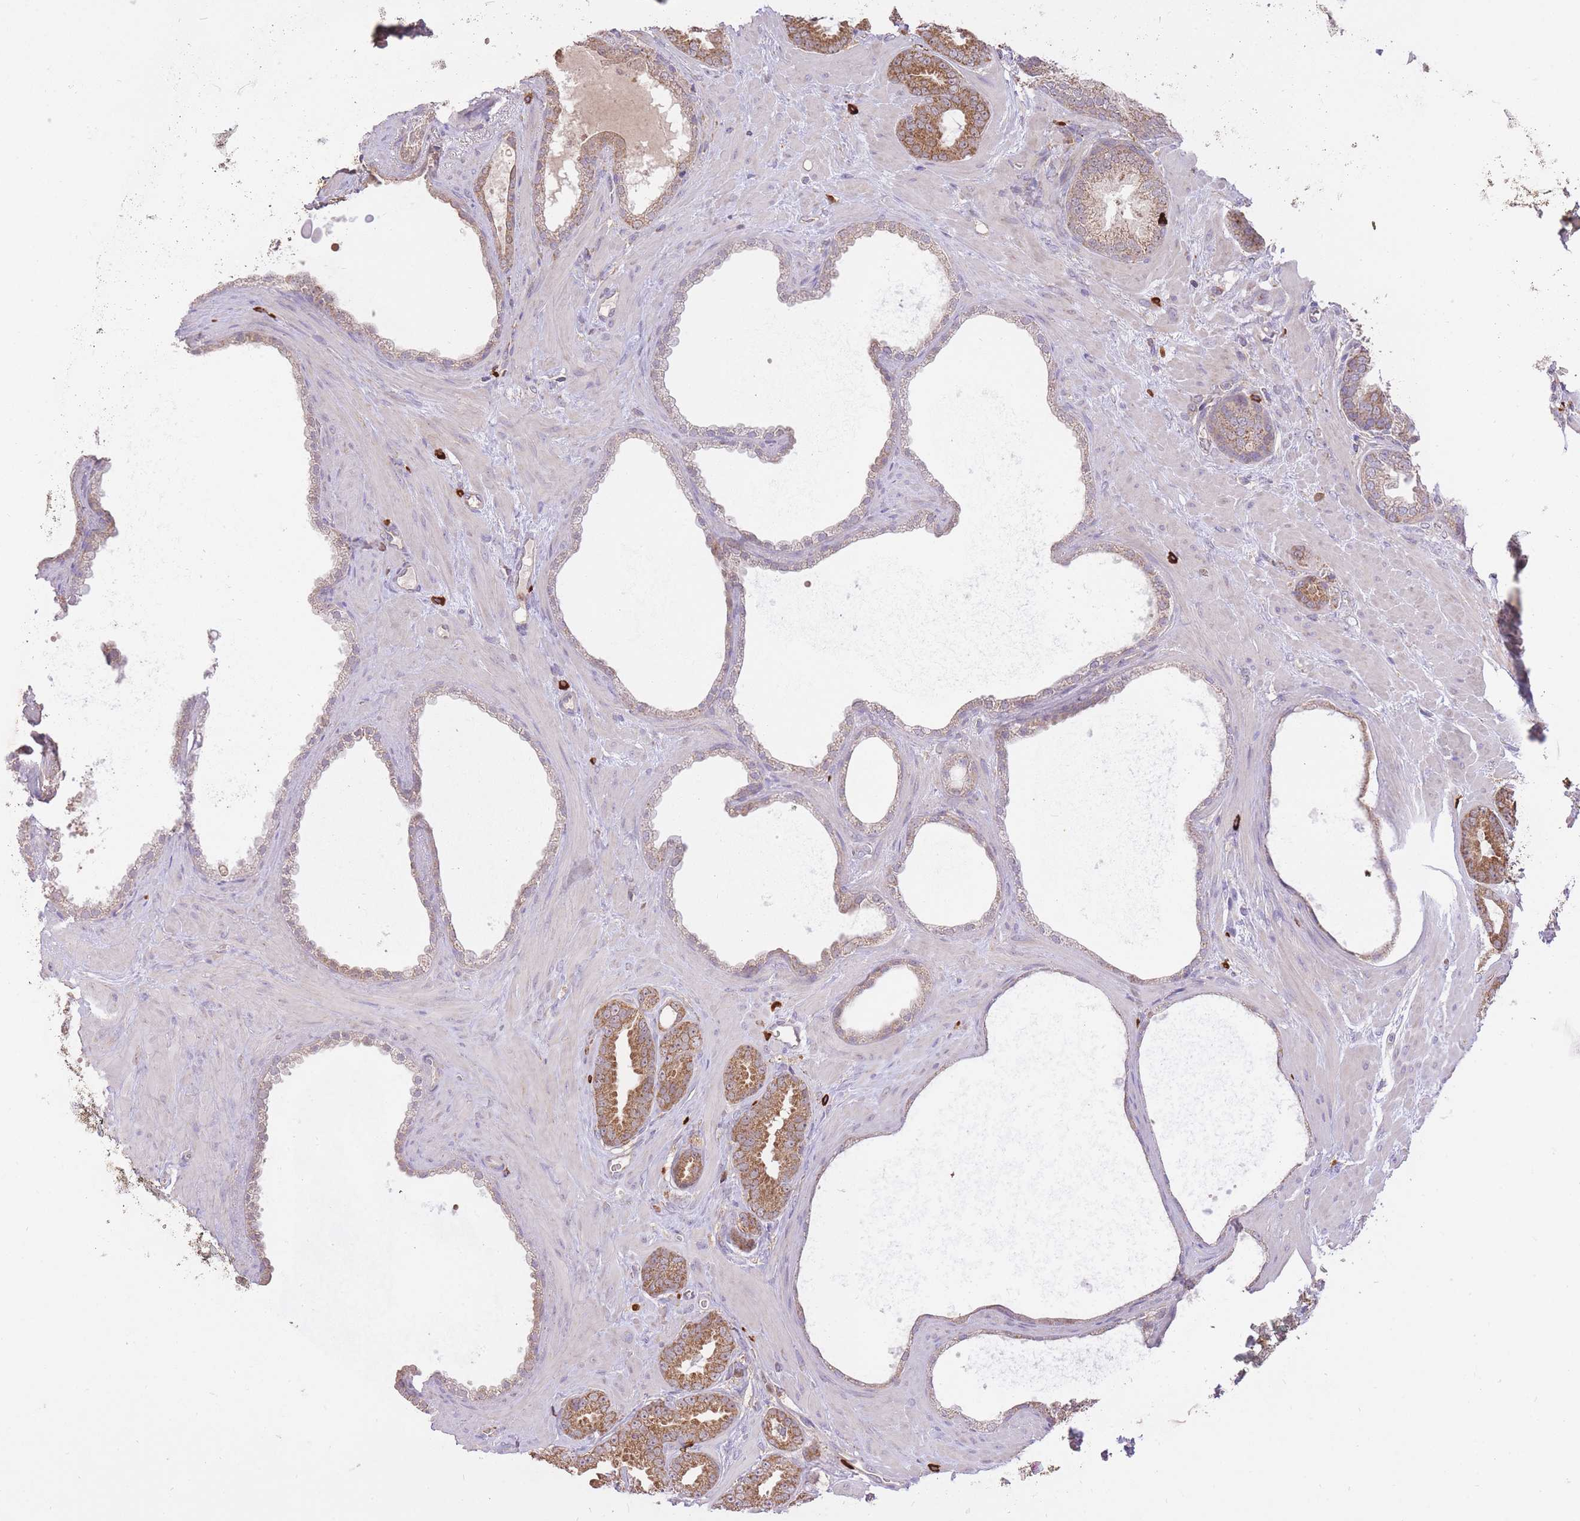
{"staining": {"intensity": "moderate", "quantity": ">75%", "location": "cytoplasmic/membranous"}, "tissue": "prostate cancer", "cell_type": "Tumor cells", "image_type": "cancer", "snomed": [{"axis": "morphology", "description": "Adenocarcinoma, Low grade"}, {"axis": "topography", "description": "Prostate"}], "caption": "A micrograph of low-grade adenocarcinoma (prostate) stained for a protein demonstrates moderate cytoplasmic/membranous brown staining in tumor cells.", "gene": "PREP", "patient": {"sex": "male", "age": 62}}